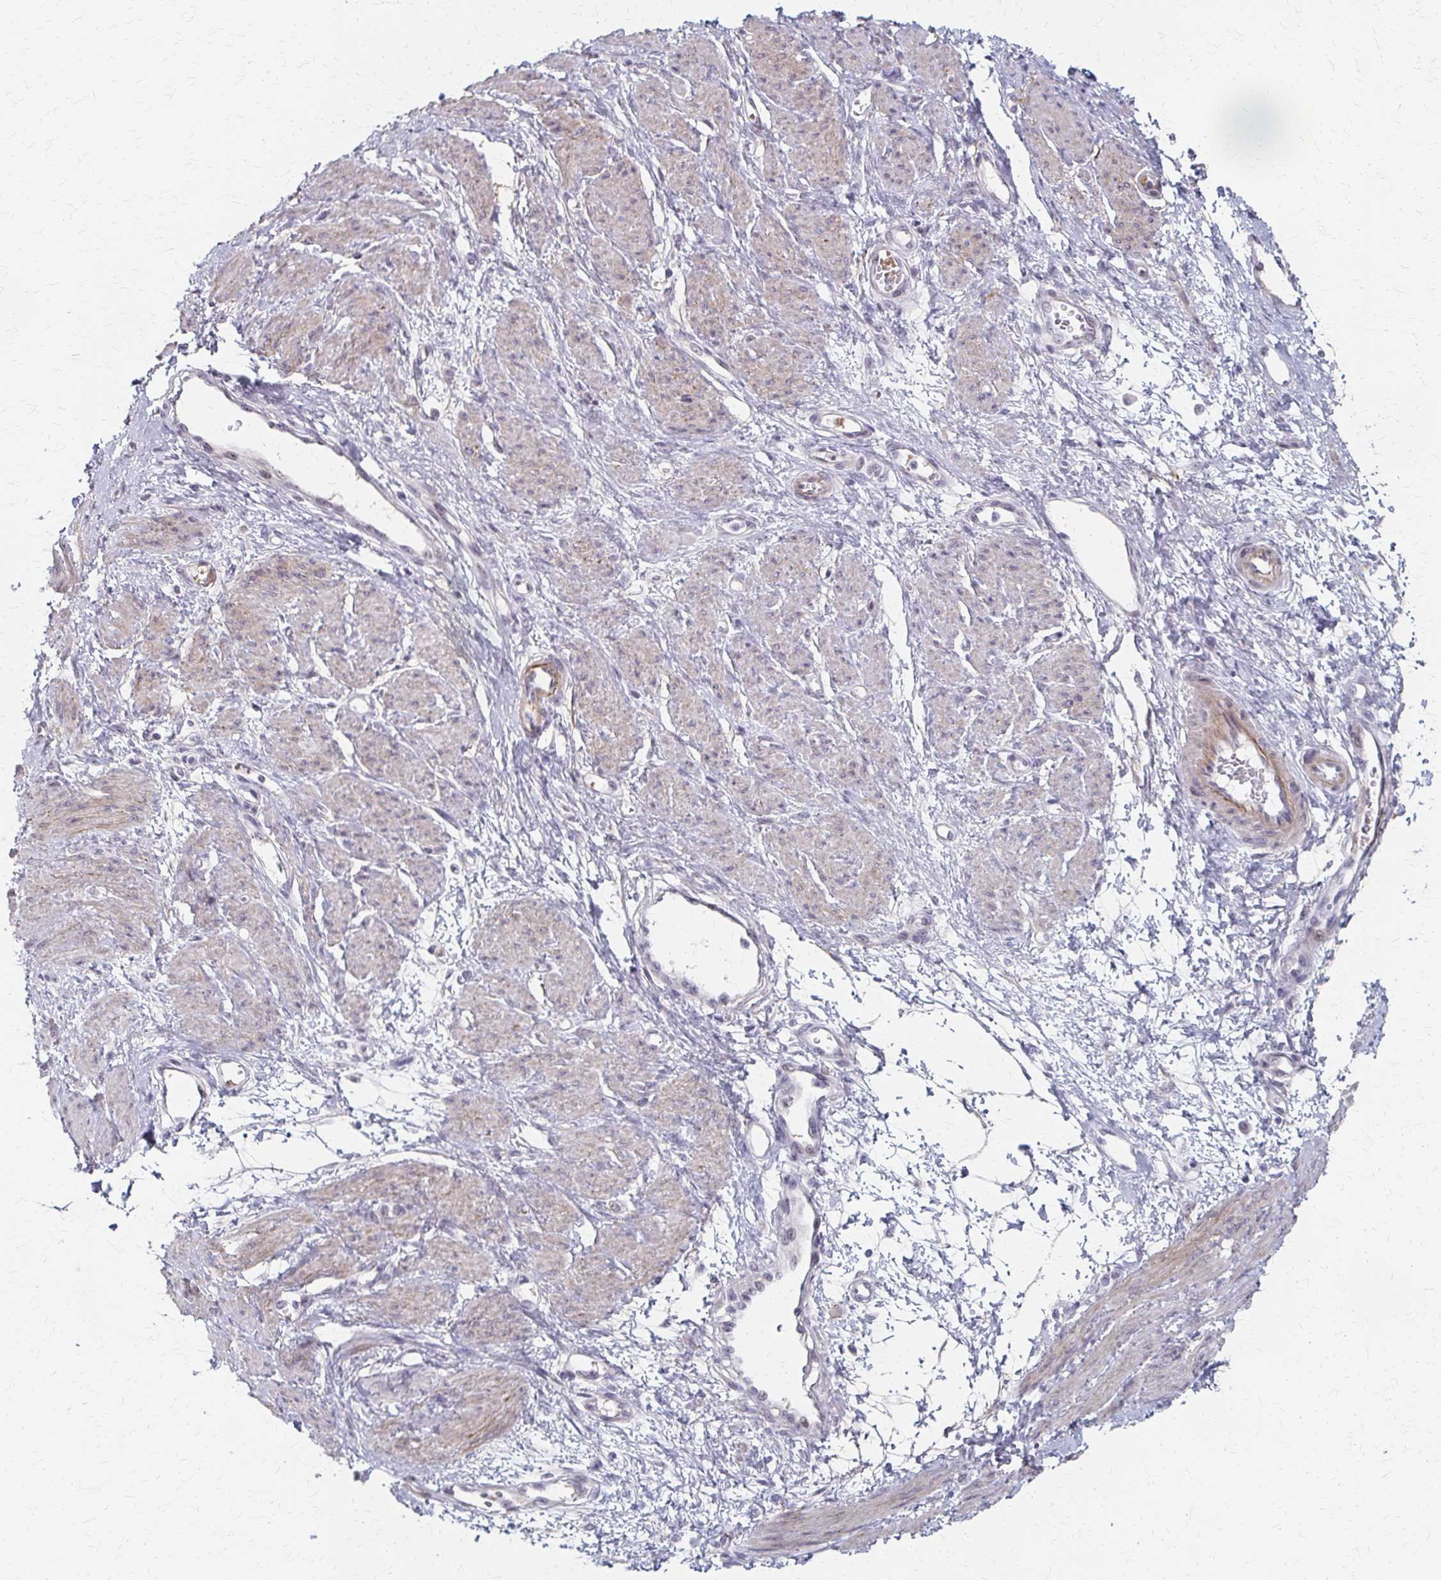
{"staining": {"intensity": "weak", "quantity": "<25%", "location": "cytoplasmic/membranous"}, "tissue": "smooth muscle", "cell_type": "Smooth muscle cells", "image_type": "normal", "snomed": [{"axis": "morphology", "description": "Normal tissue, NOS"}, {"axis": "topography", "description": "Smooth muscle"}, {"axis": "topography", "description": "Uterus"}], "caption": "Protein analysis of benign smooth muscle demonstrates no significant expression in smooth muscle cells.", "gene": "PES1", "patient": {"sex": "female", "age": 39}}